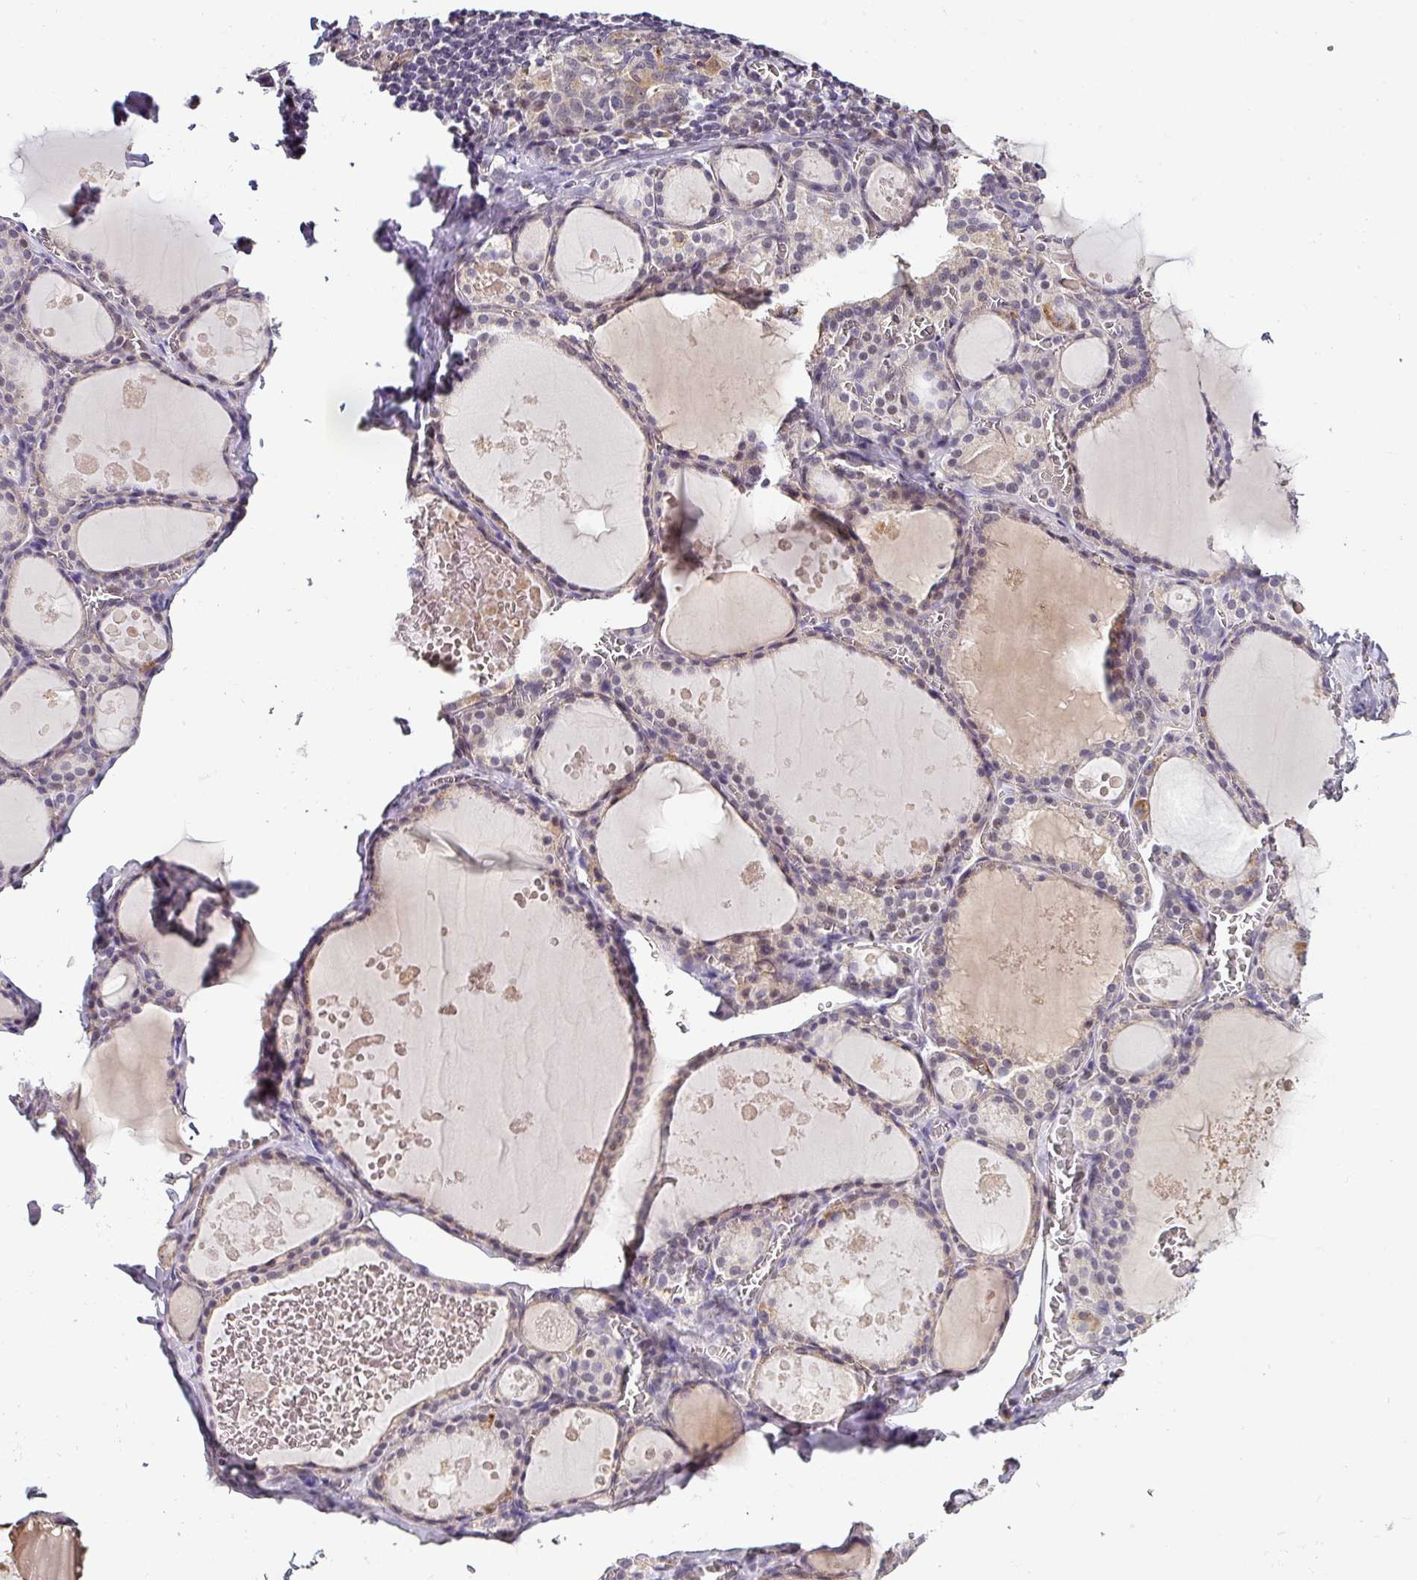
{"staining": {"intensity": "negative", "quantity": "none", "location": "none"}, "tissue": "thyroid gland", "cell_type": "Glandular cells", "image_type": "normal", "snomed": [{"axis": "morphology", "description": "Normal tissue, NOS"}, {"axis": "topography", "description": "Thyroid gland"}], "caption": "Human thyroid gland stained for a protein using immunohistochemistry (IHC) reveals no positivity in glandular cells.", "gene": "NAPSA", "patient": {"sex": "male", "age": 56}}